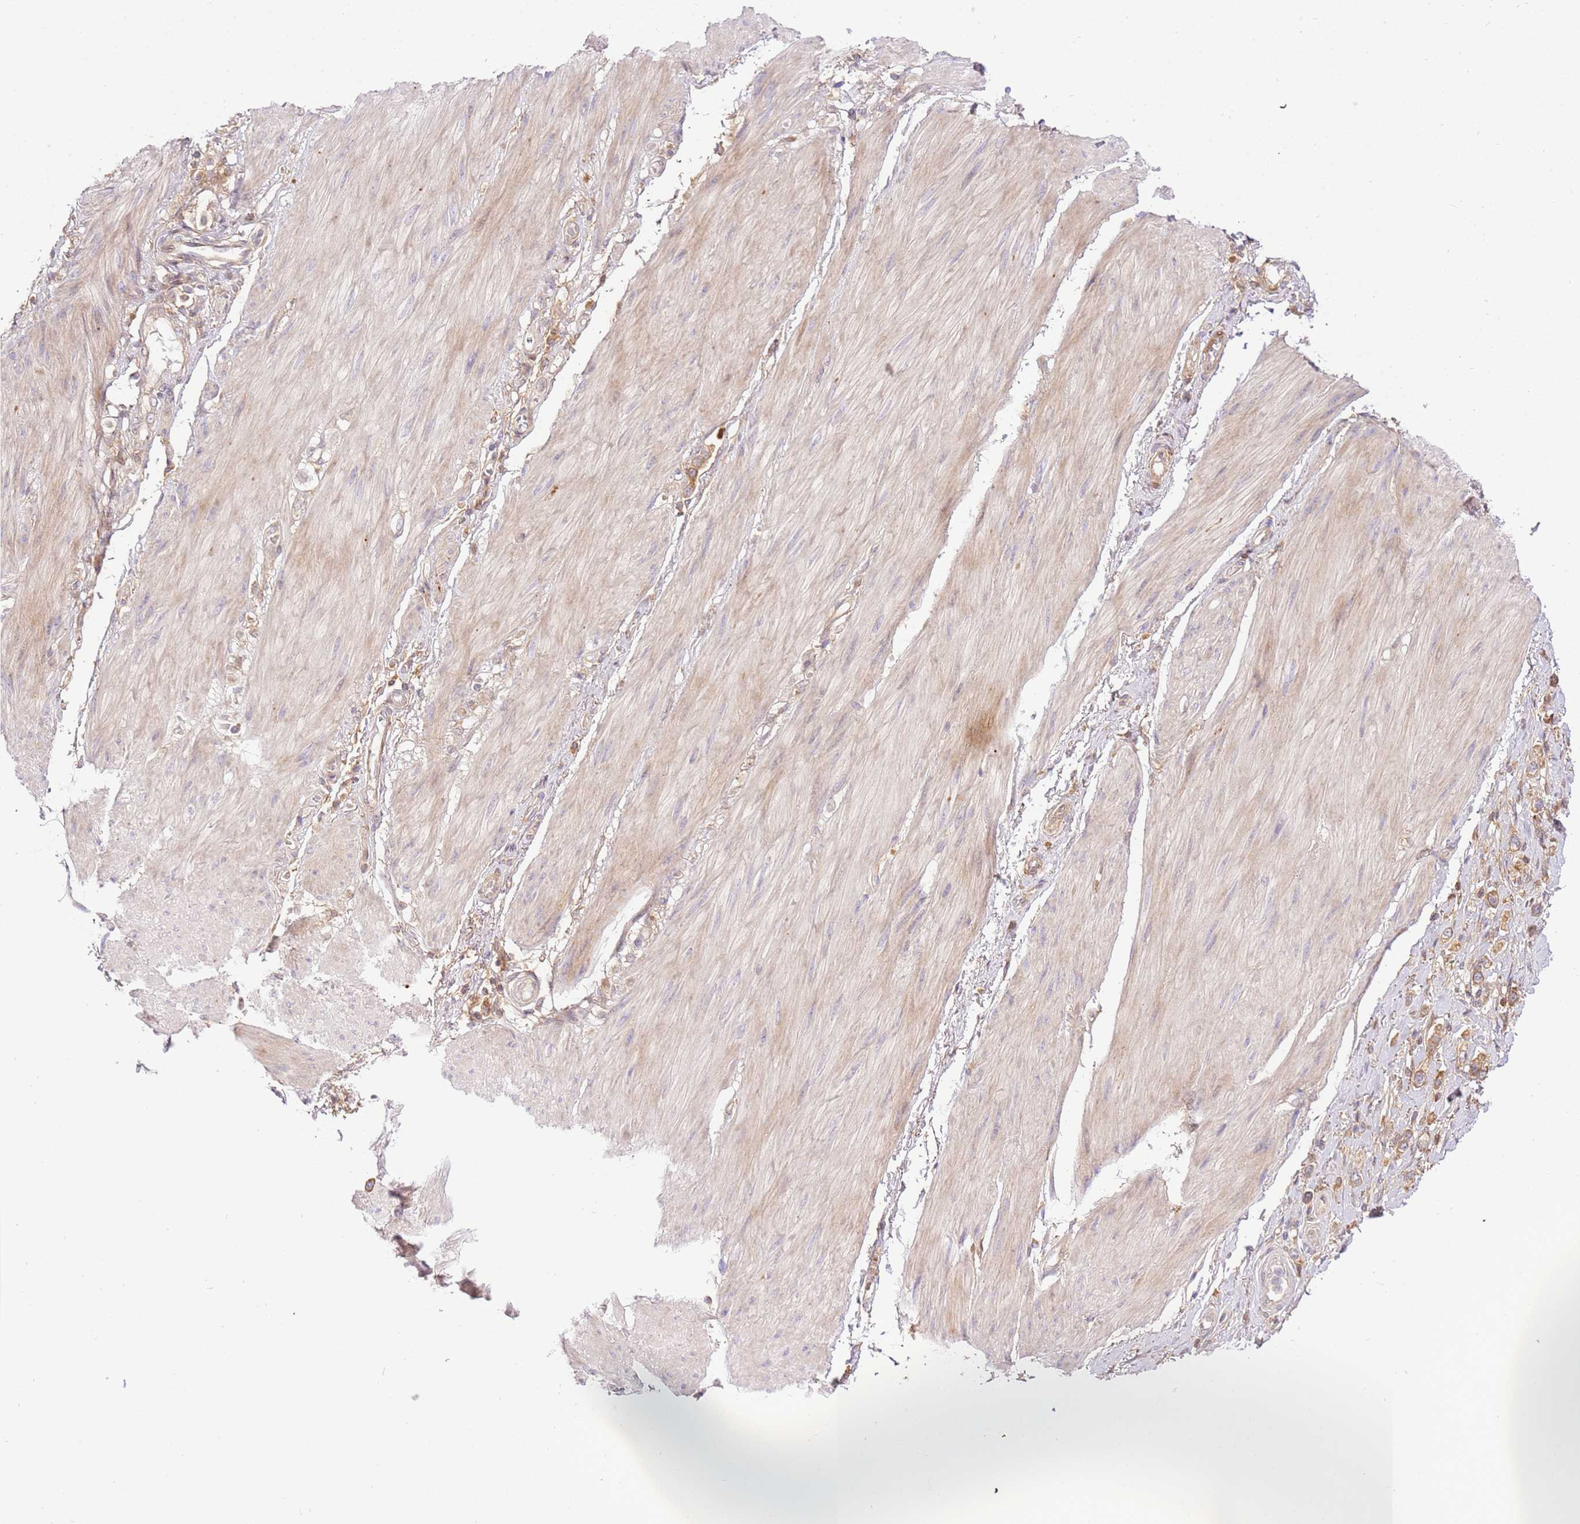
{"staining": {"intensity": "weak", "quantity": "25%-75%", "location": "cytoplasmic/membranous"}, "tissue": "stomach cancer", "cell_type": "Tumor cells", "image_type": "cancer", "snomed": [{"axis": "morphology", "description": "Adenocarcinoma, NOS"}, {"axis": "topography", "description": "Stomach"}], "caption": "High-power microscopy captured an immunohistochemistry histopathology image of stomach cancer (adenocarcinoma), revealing weak cytoplasmic/membranous positivity in approximately 25%-75% of tumor cells.", "gene": "C8G", "patient": {"sex": "female", "age": 65}}